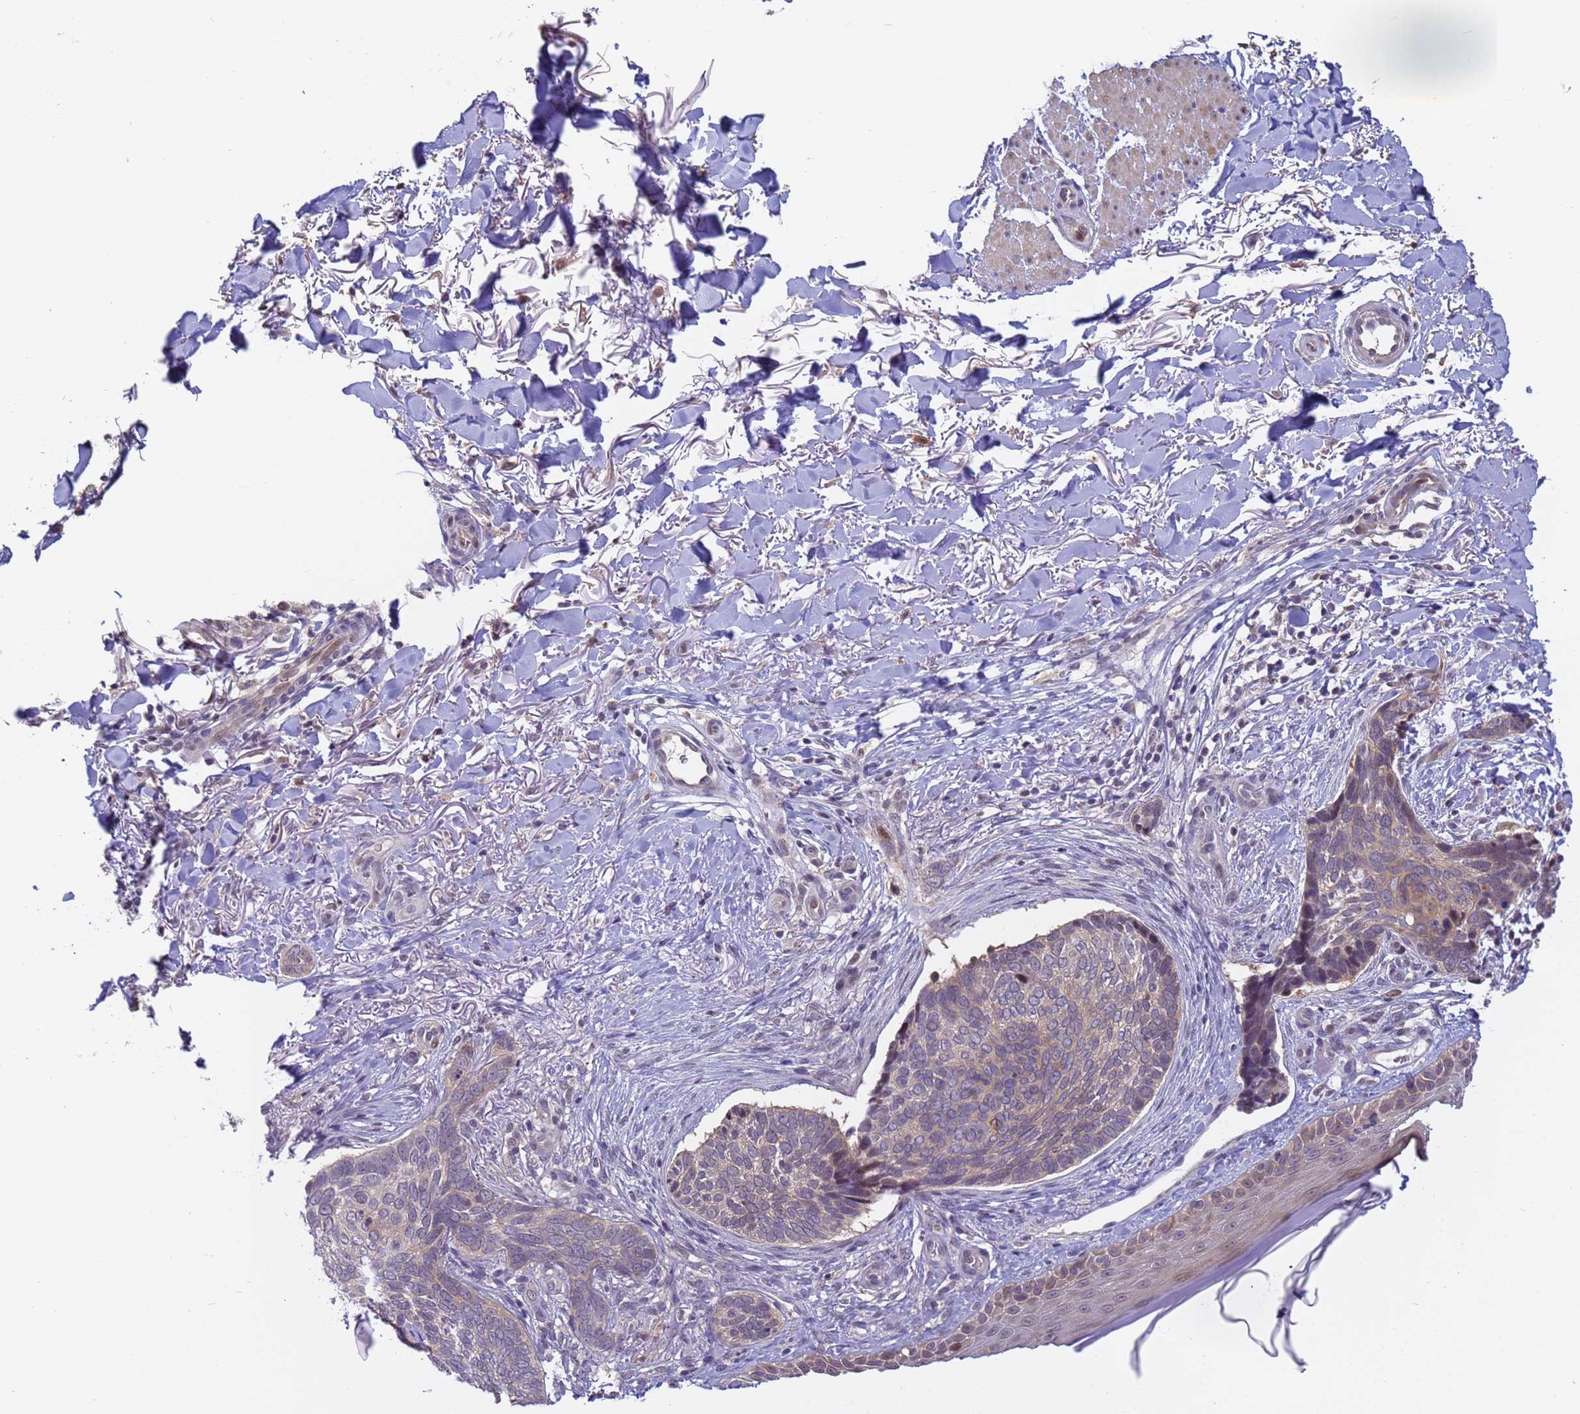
{"staining": {"intensity": "weak", "quantity": "<25%", "location": "cytoplasmic/membranous"}, "tissue": "skin cancer", "cell_type": "Tumor cells", "image_type": "cancer", "snomed": [{"axis": "morphology", "description": "Normal tissue, NOS"}, {"axis": "morphology", "description": "Basal cell carcinoma"}, {"axis": "topography", "description": "Skin"}], "caption": "IHC photomicrograph of neoplastic tissue: human skin basal cell carcinoma stained with DAB (3,3'-diaminobenzidine) displays no significant protein expression in tumor cells. (DAB IHC with hematoxylin counter stain).", "gene": "VWA3A", "patient": {"sex": "female", "age": 67}}